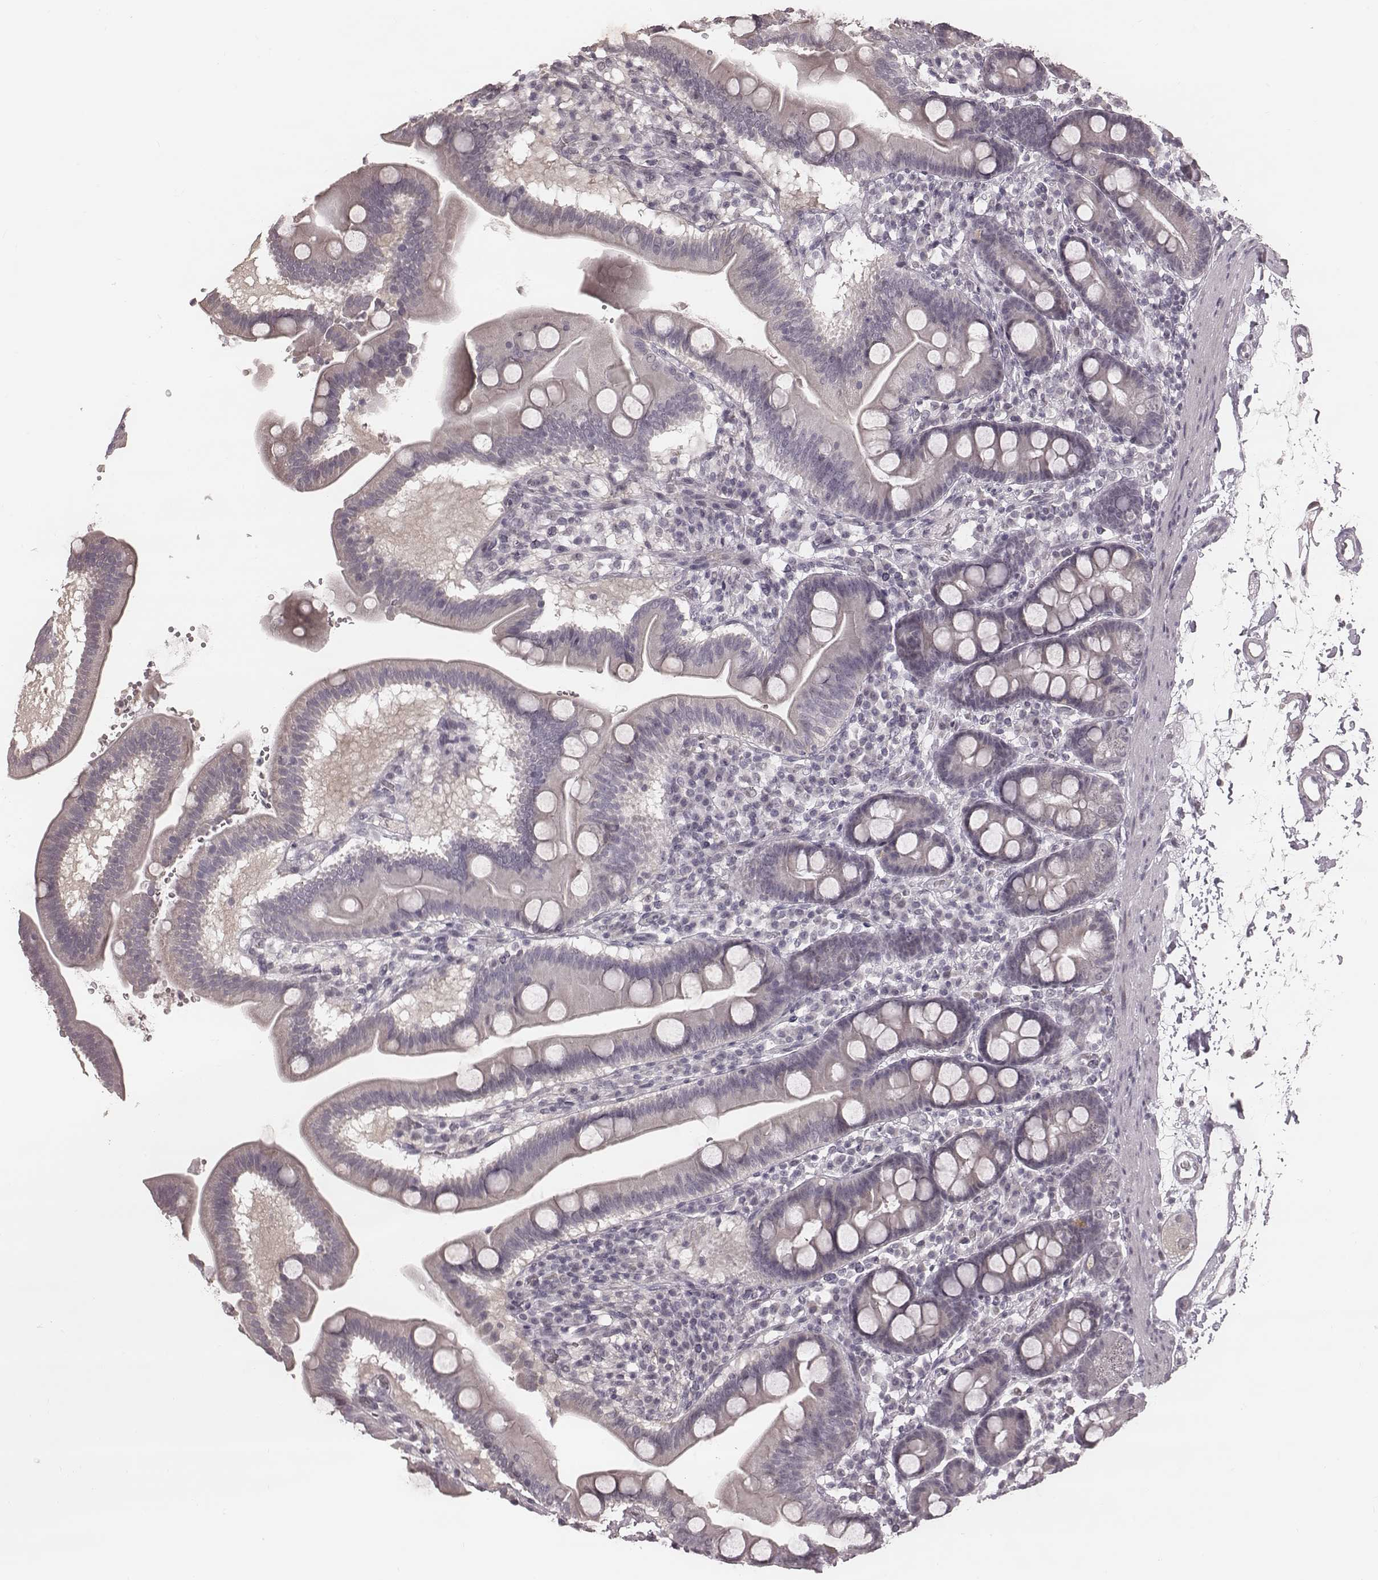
{"staining": {"intensity": "negative", "quantity": "none", "location": "none"}, "tissue": "duodenum", "cell_type": "Glandular cells", "image_type": "normal", "snomed": [{"axis": "morphology", "description": "Normal tissue, NOS"}, {"axis": "topography", "description": "Pancreas"}, {"axis": "topography", "description": "Duodenum"}], "caption": "Protein analysis of benign duodenum reveals no significant positivity in glandular cells.", "gene": "IQCG", "patient": {"sex": "male", "age": 59}}